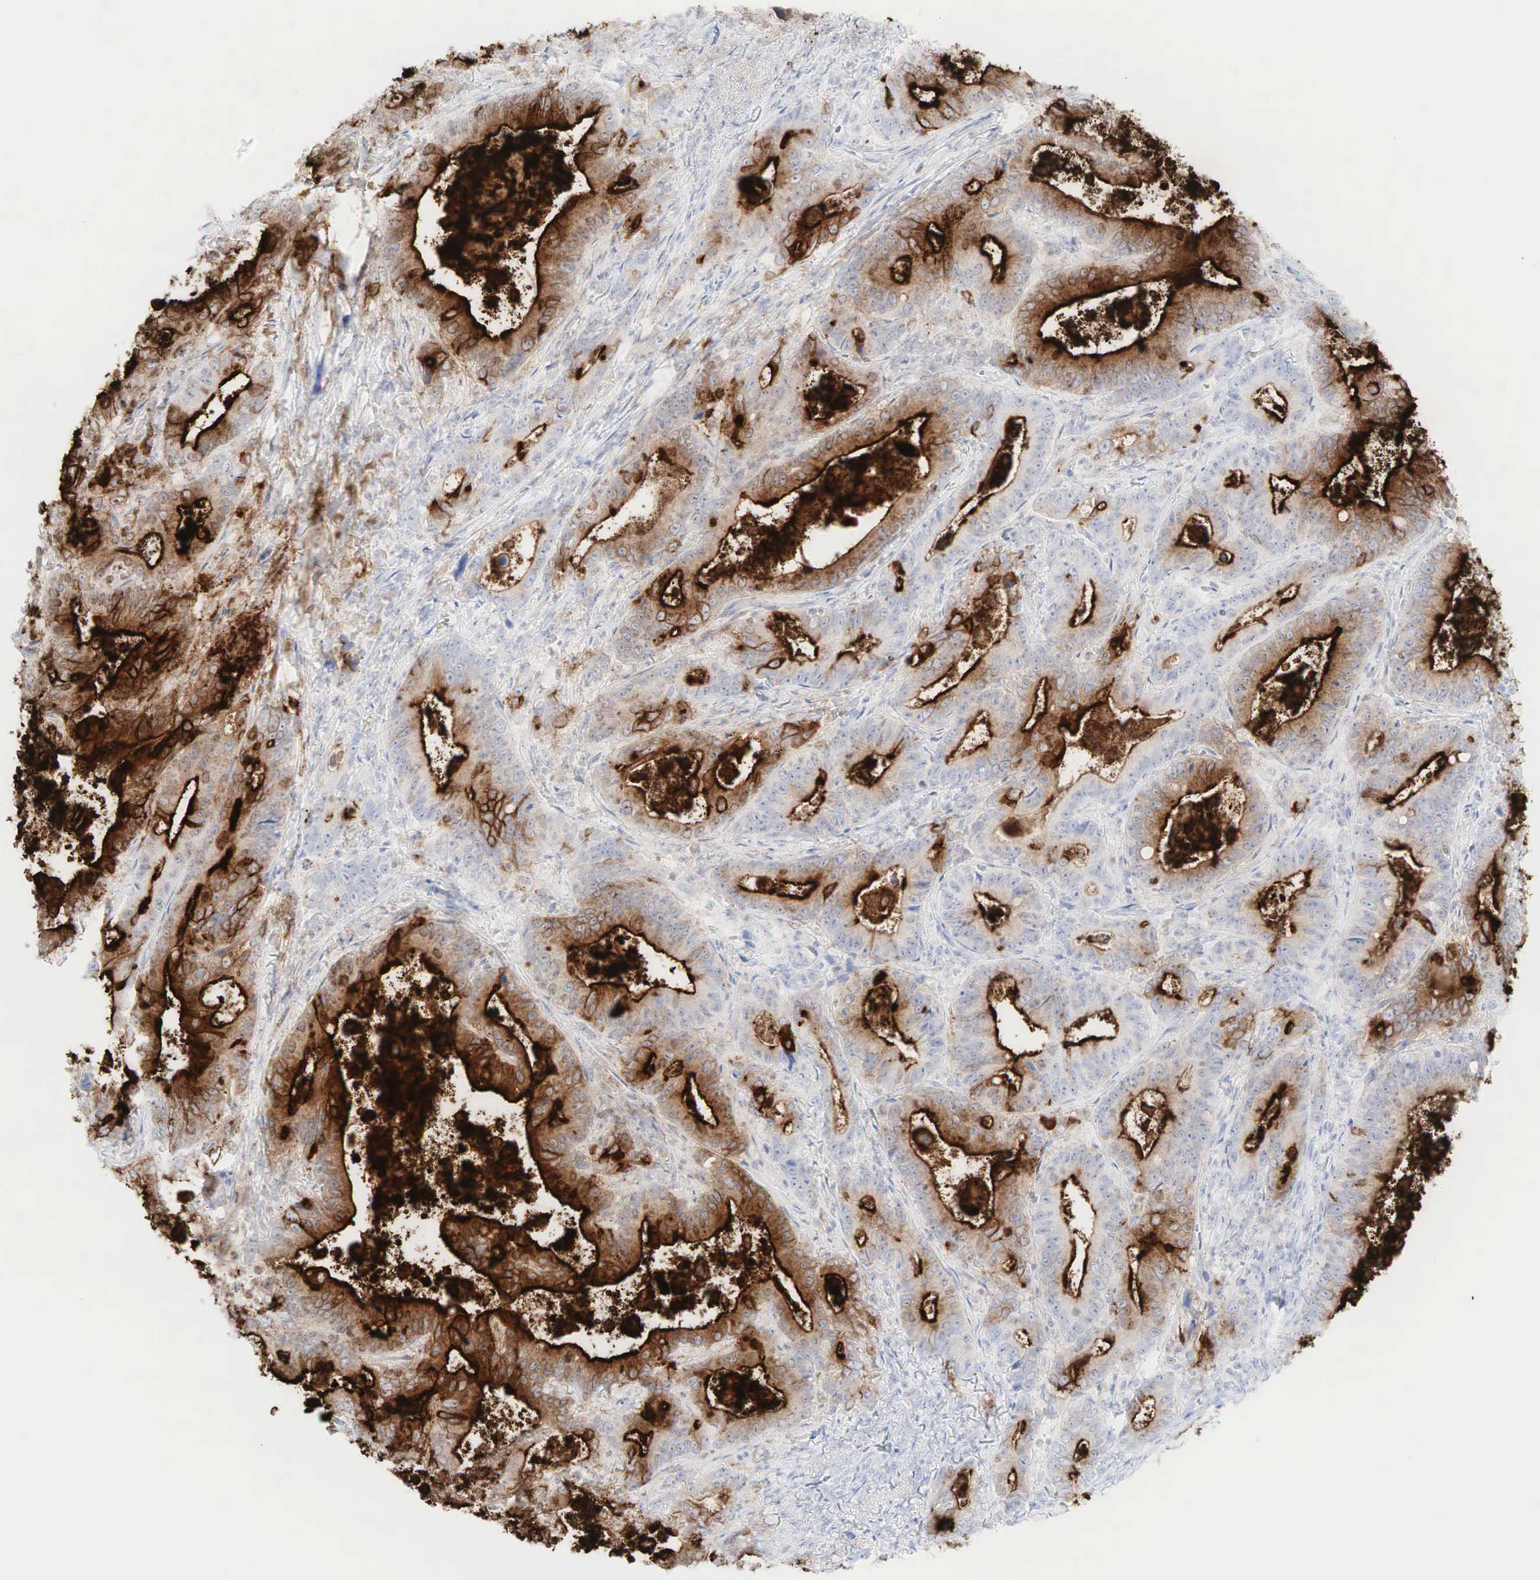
{"staining": {"intensity": "moderate", "quantity": "25%-75%", "location": "cytoplasmic/membranous"}, "tissue": "stomach cancer", "cell_type": "Tumor cells", "image_type": "cancer", "snomed": [{"axis": "morphology", "description": "Adenocarcinoma, NOS"}, {"axis": "topography", "description": "Stomach, upper"}], "caption": "Stomach adenocarcinoma stained for a protein (brown) displays moderate cytoplasmic/membranous positive expression in approximately 25%-75% of tumor cells.", "gene": "CEACAM5", "patient": {"sex": "male", "age": 63}}